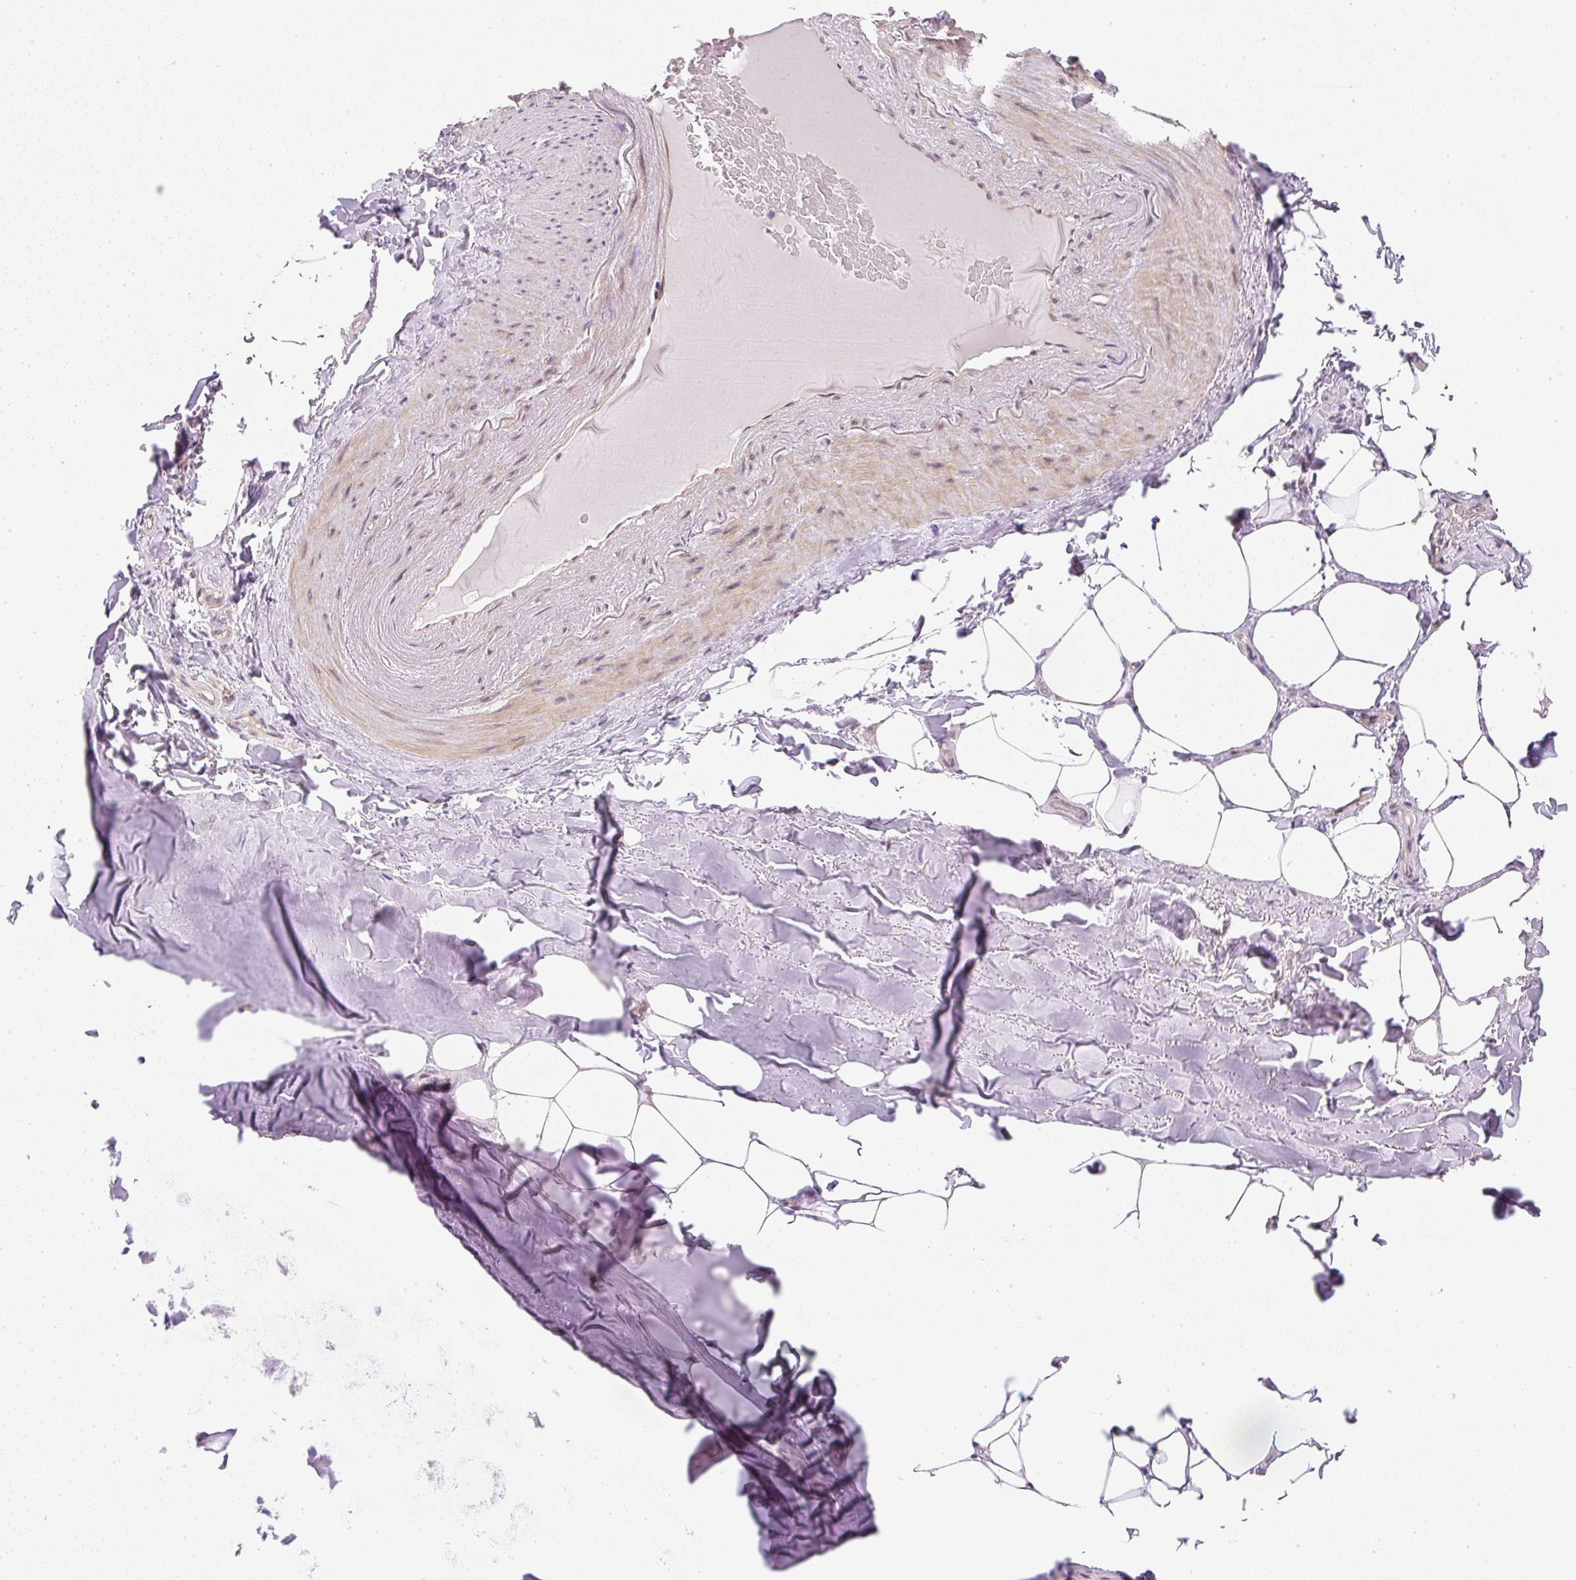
{"staining": {"intensity": "negative", "quantity": "none", "location": "none"}, "tissue": "adipose tissue", "cell_type": "Adipocytes", "image_type": "normal", "snomed": [{"axis": "morphology", "description": "Normal tissue, NOS"}, {"axis": "topography", "description": "Bronchus"}], "caption": "Human adipose tissue stained for a protein using immunohistochemistry (IHC) exhibits no expression in adipocytes.", "gene": "DPPA4", "patient": {"sex": "male", "age": 66}}